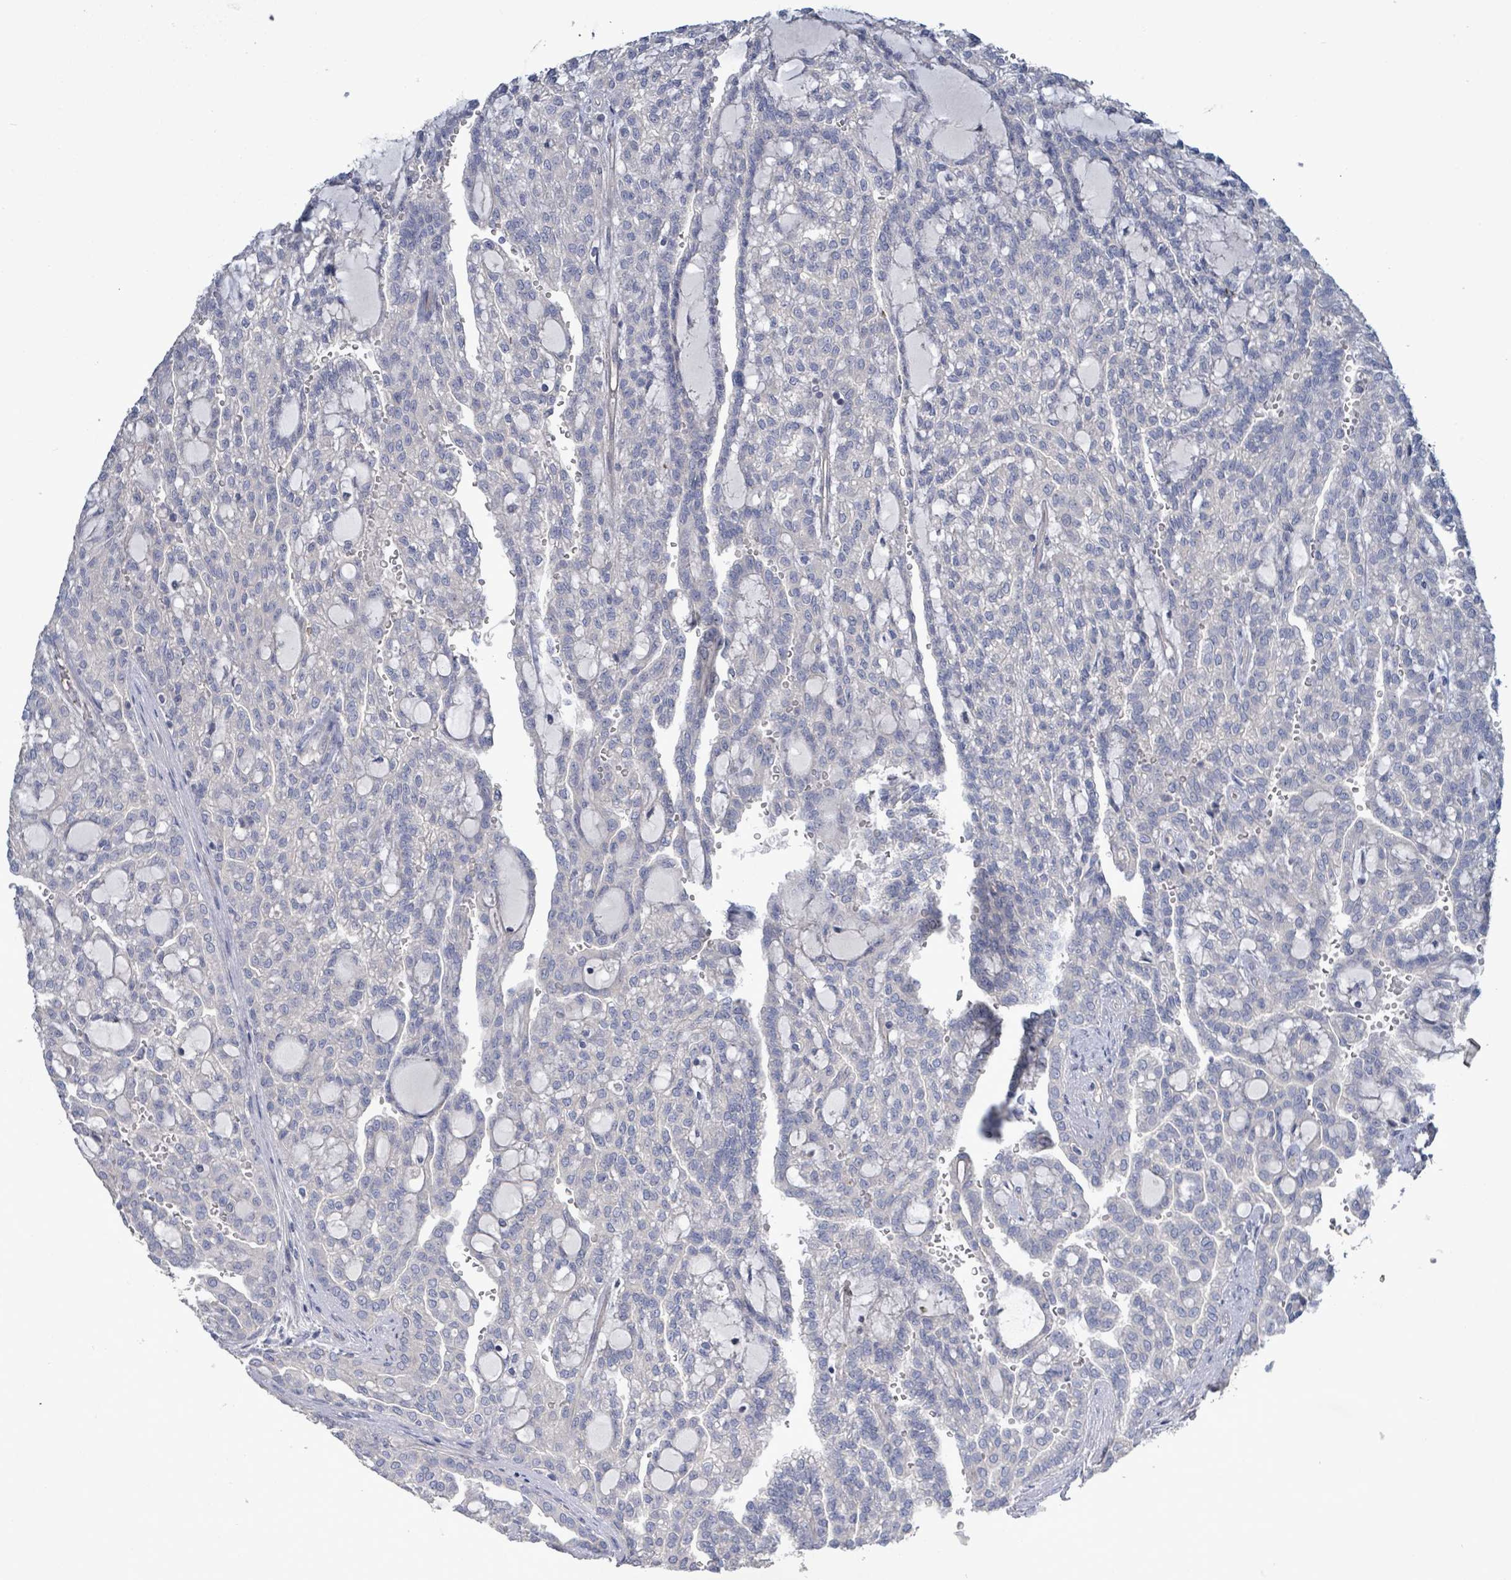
{"staining": {"intensity": "negative", "quantity": "none", "location": "none"}, "tissue": "renal cancer", "cell_type": "Tumor cells", "image_type": "cancer", "snomed": [{"axis": "morphology", "description": "Adenocarcinoma, NOS"}, {"axis": "topography", "description": "Kidney"}], "caption": "This is an immunohistochemistry (IHC) micrograph of human renal adenocarcinoma. There is no positivity in tumor cells.", "gene": "KRAS", "patient": {"sex": "male", "age": 63}}